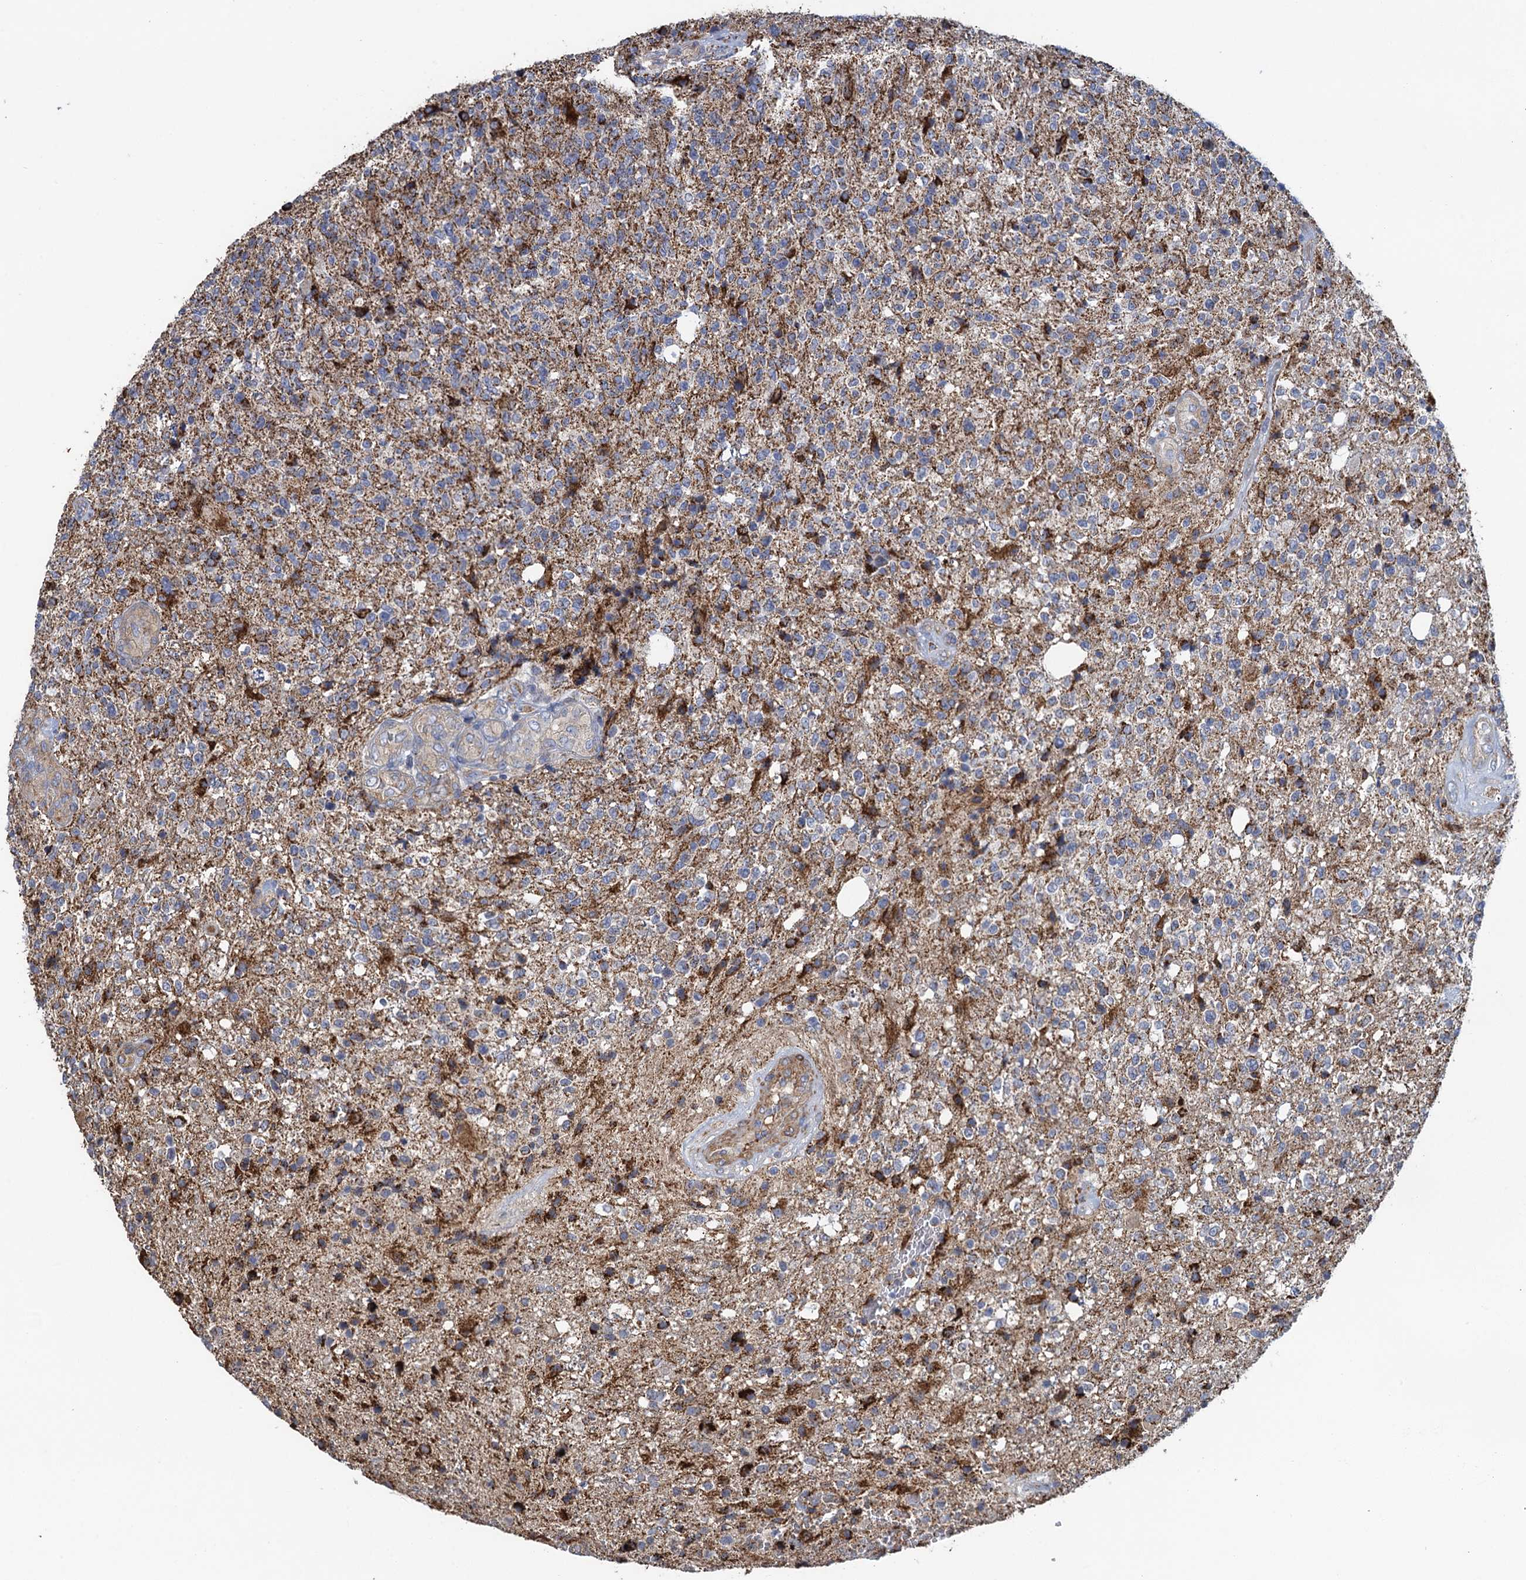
{"staining": {"intensity": "strong", "quantity": "<25%", "location": "cytoplasmic/membranous"}, "tissue": "glioma", "cell_type": "Tumor cells", "image_type": "cancer", "snomed": [{"axis": "morphology", "description": "Glioma, malignant, High grade"}, {"axis": "topography", "description": "Brain"}], "caption": "Protein staining reveals strong cytoplasmic/membranous expression in approximately <25% of tumor cells in high-grade glioma (malignant). (IHC, brightfield microscopy, high magnification).", "gene": "GCSH", "patient": {"sex": "male", "age": 56}}